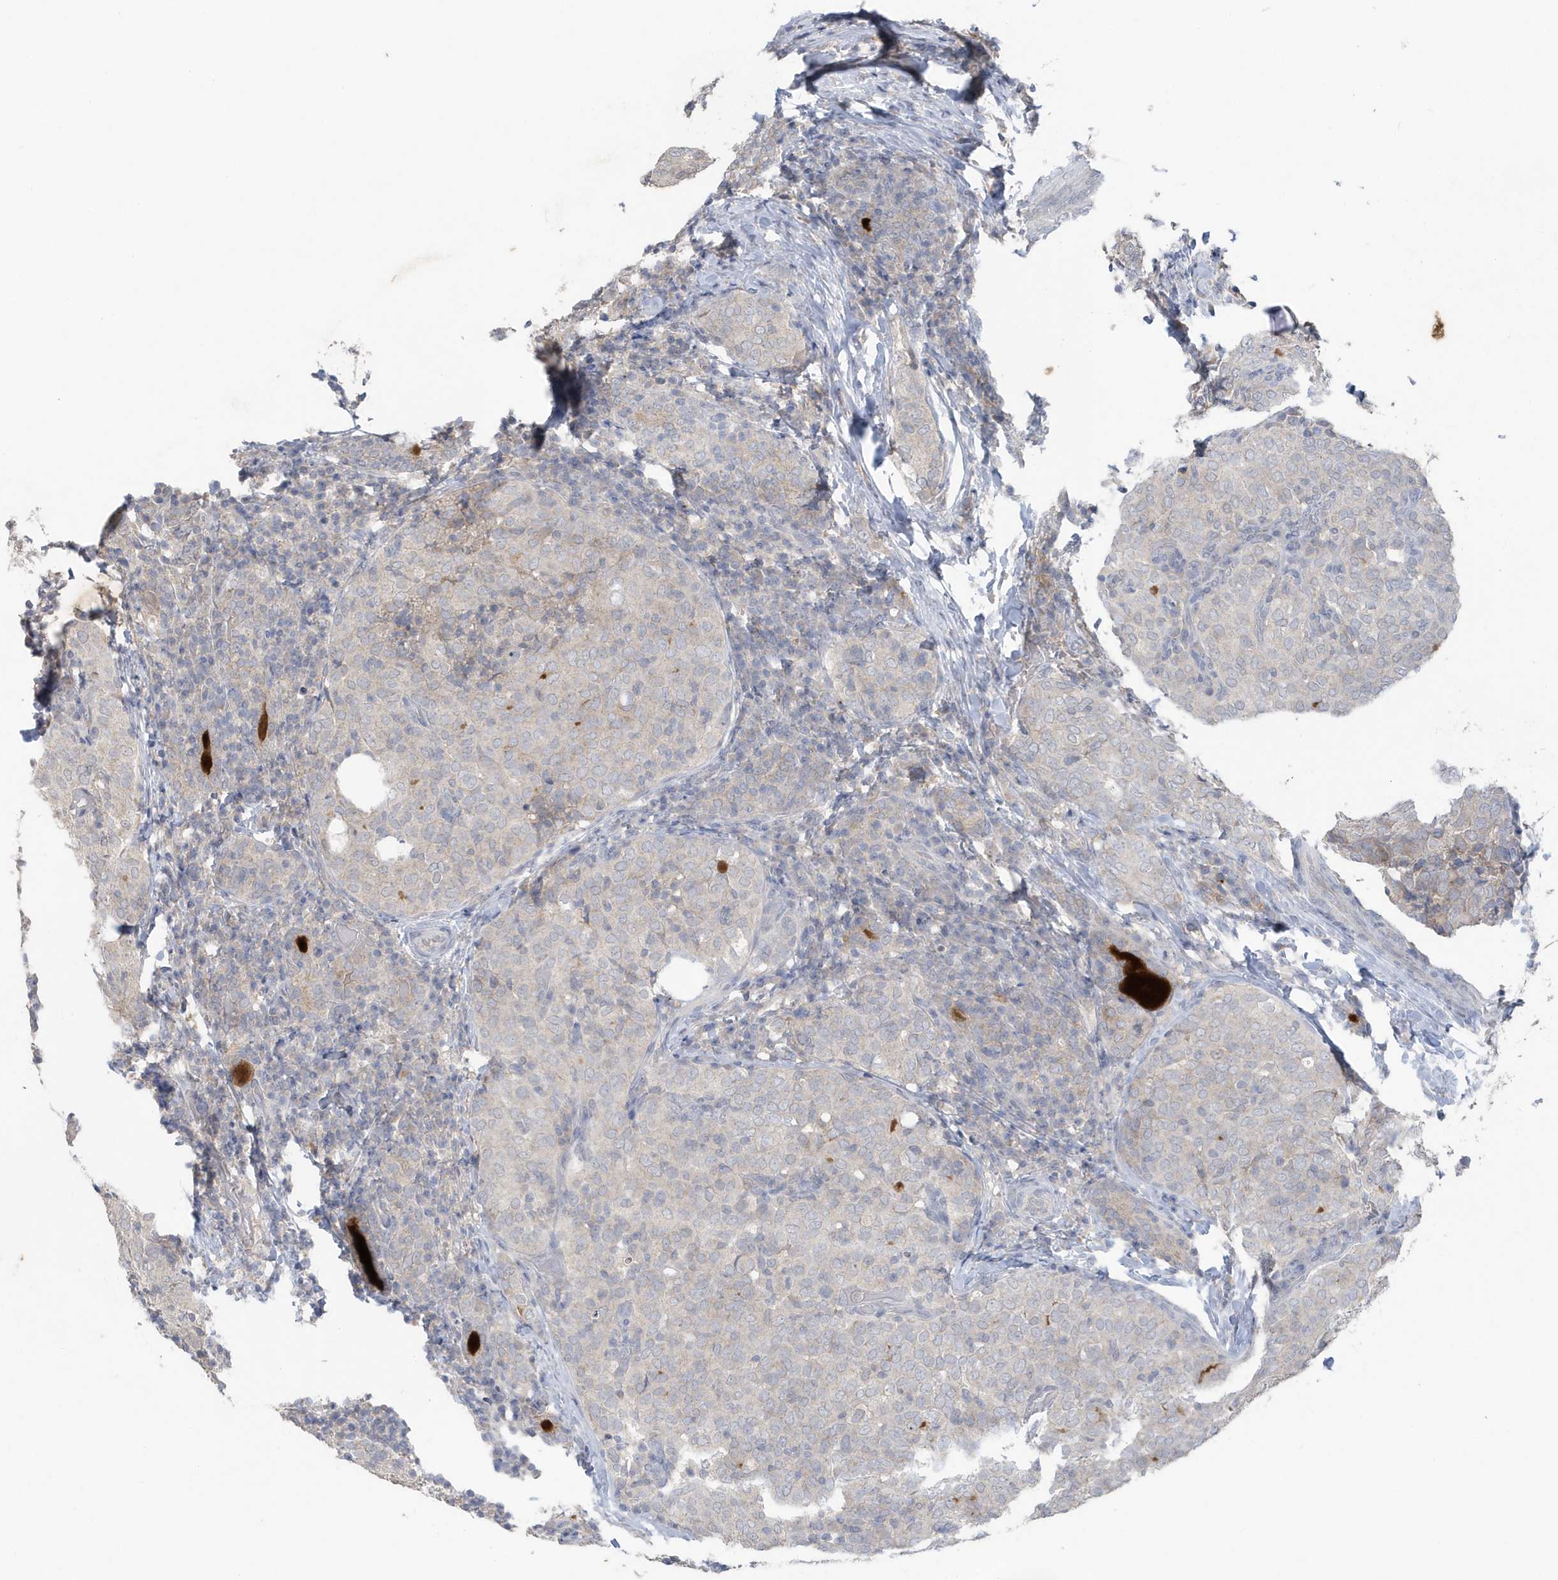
{"staining": {"intensity": "negative", "quantity": "none", "location": "none"}, "tissue": "thyroid cancer", "cell_type": "Tumor cells", "image_type": "cancer", "snomed": [{"axis": "morphology", "description": "Normal tissue, NOS"}, {"axis": "morphology", "description": "Papillary adenocarcinoma, NOS"}, {"axis": "topography", "description": "Thyroid gland"}], "caption": "Immunohistochemical staining of thyroid cancer (papillary adenocarcinoma) exhibits no significant expression in tumor cells.", "gene": "C1RL", "patient": {"sex": "female", "age": 30}}